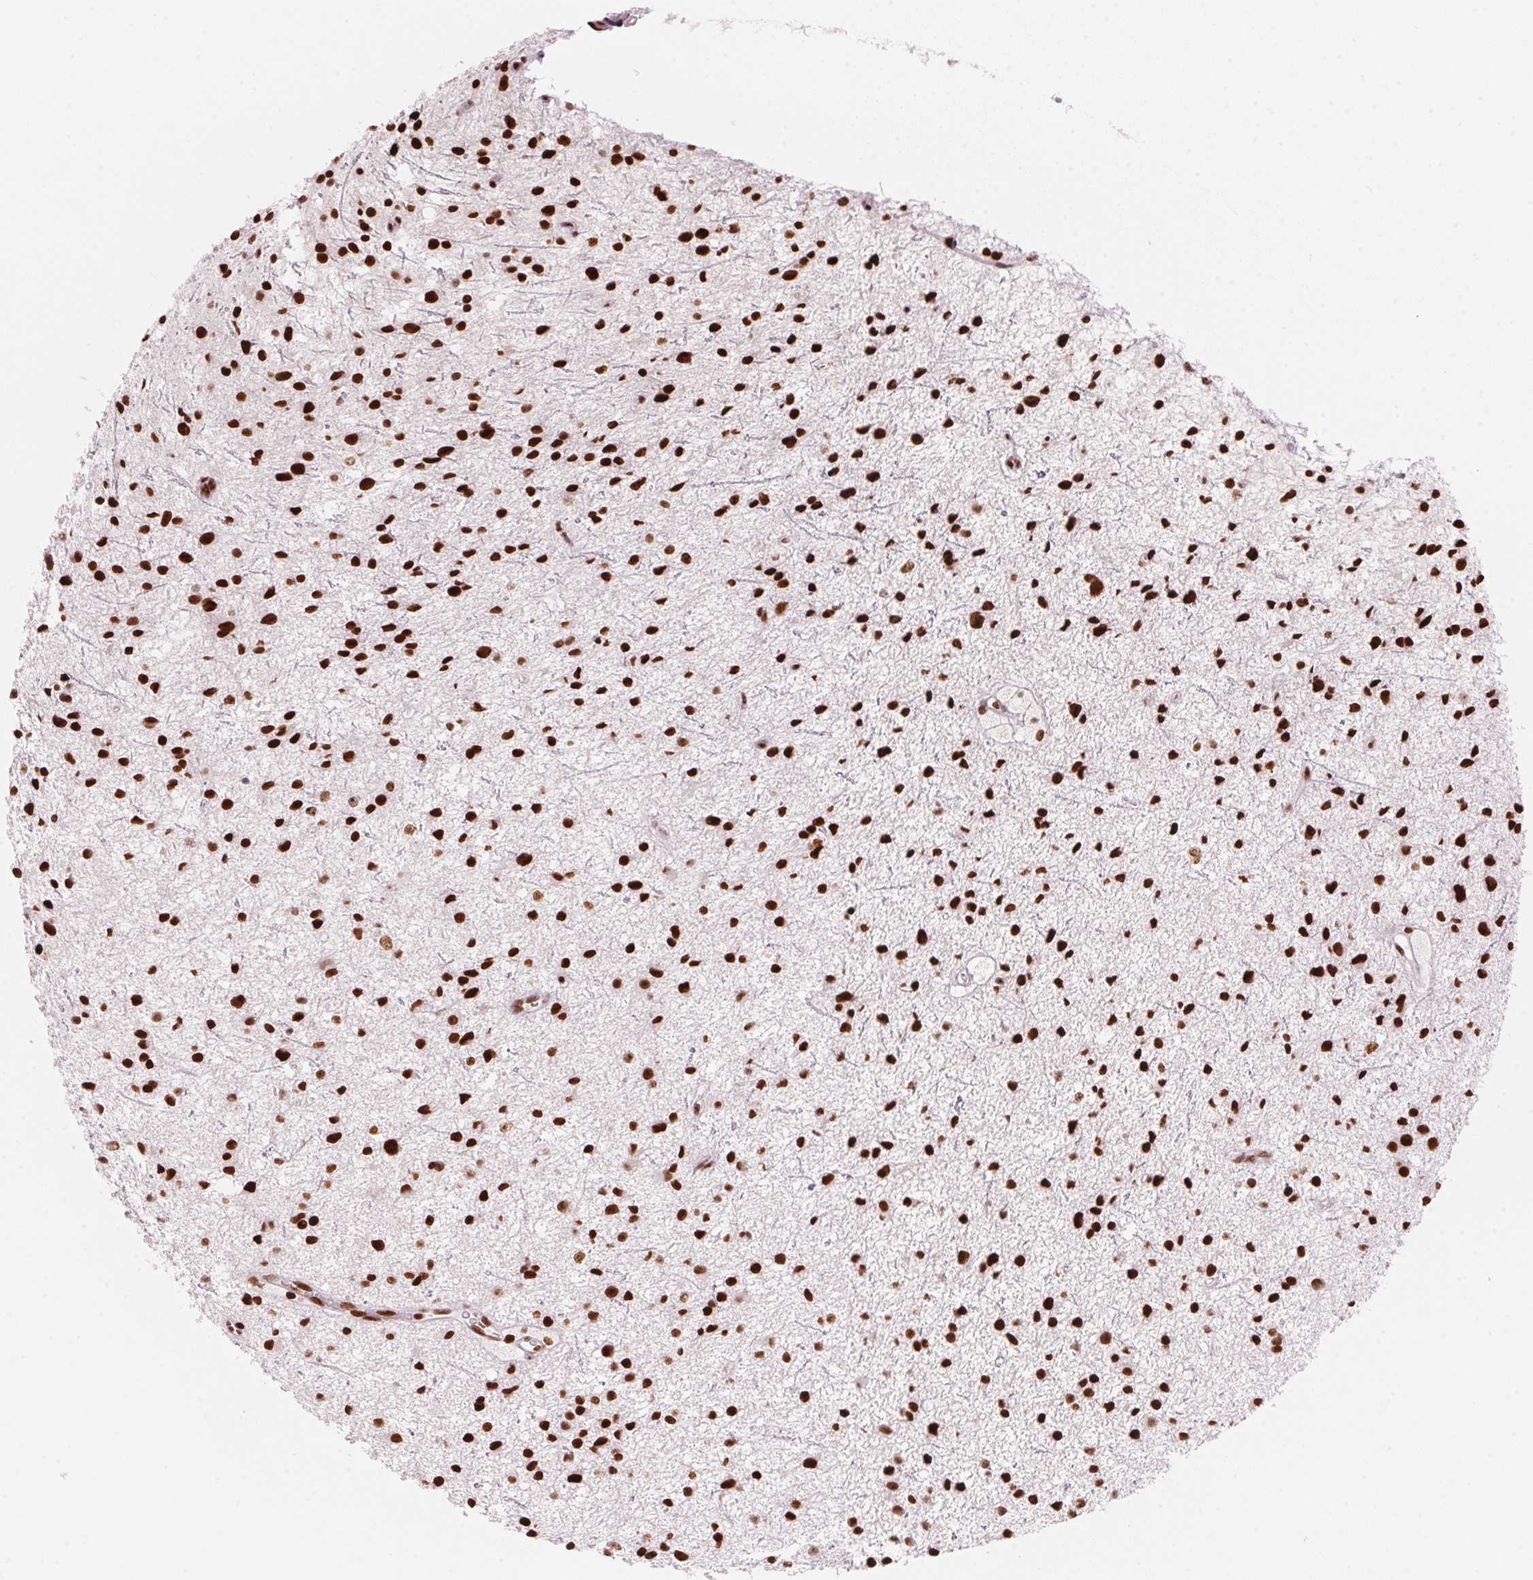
{"staining": {"intensity": "strong", "quantity": ">75%", "location": "nuclear"}, "tissue": "glioma", "cell_type": "Tumor cells", "image_type": "cancer", "snomed": [{"axis": "morphology", "description": "Glioma, malignant, Low grade"}, {"axis": "topography", "description": "Brain"}], "caption": "Protein expression analysis of human glioma reveals strong nuclear staining in approximately >75% of tumor cells.", "gene": "NXF1", "patient": {"sex": "male", "age": 43}}